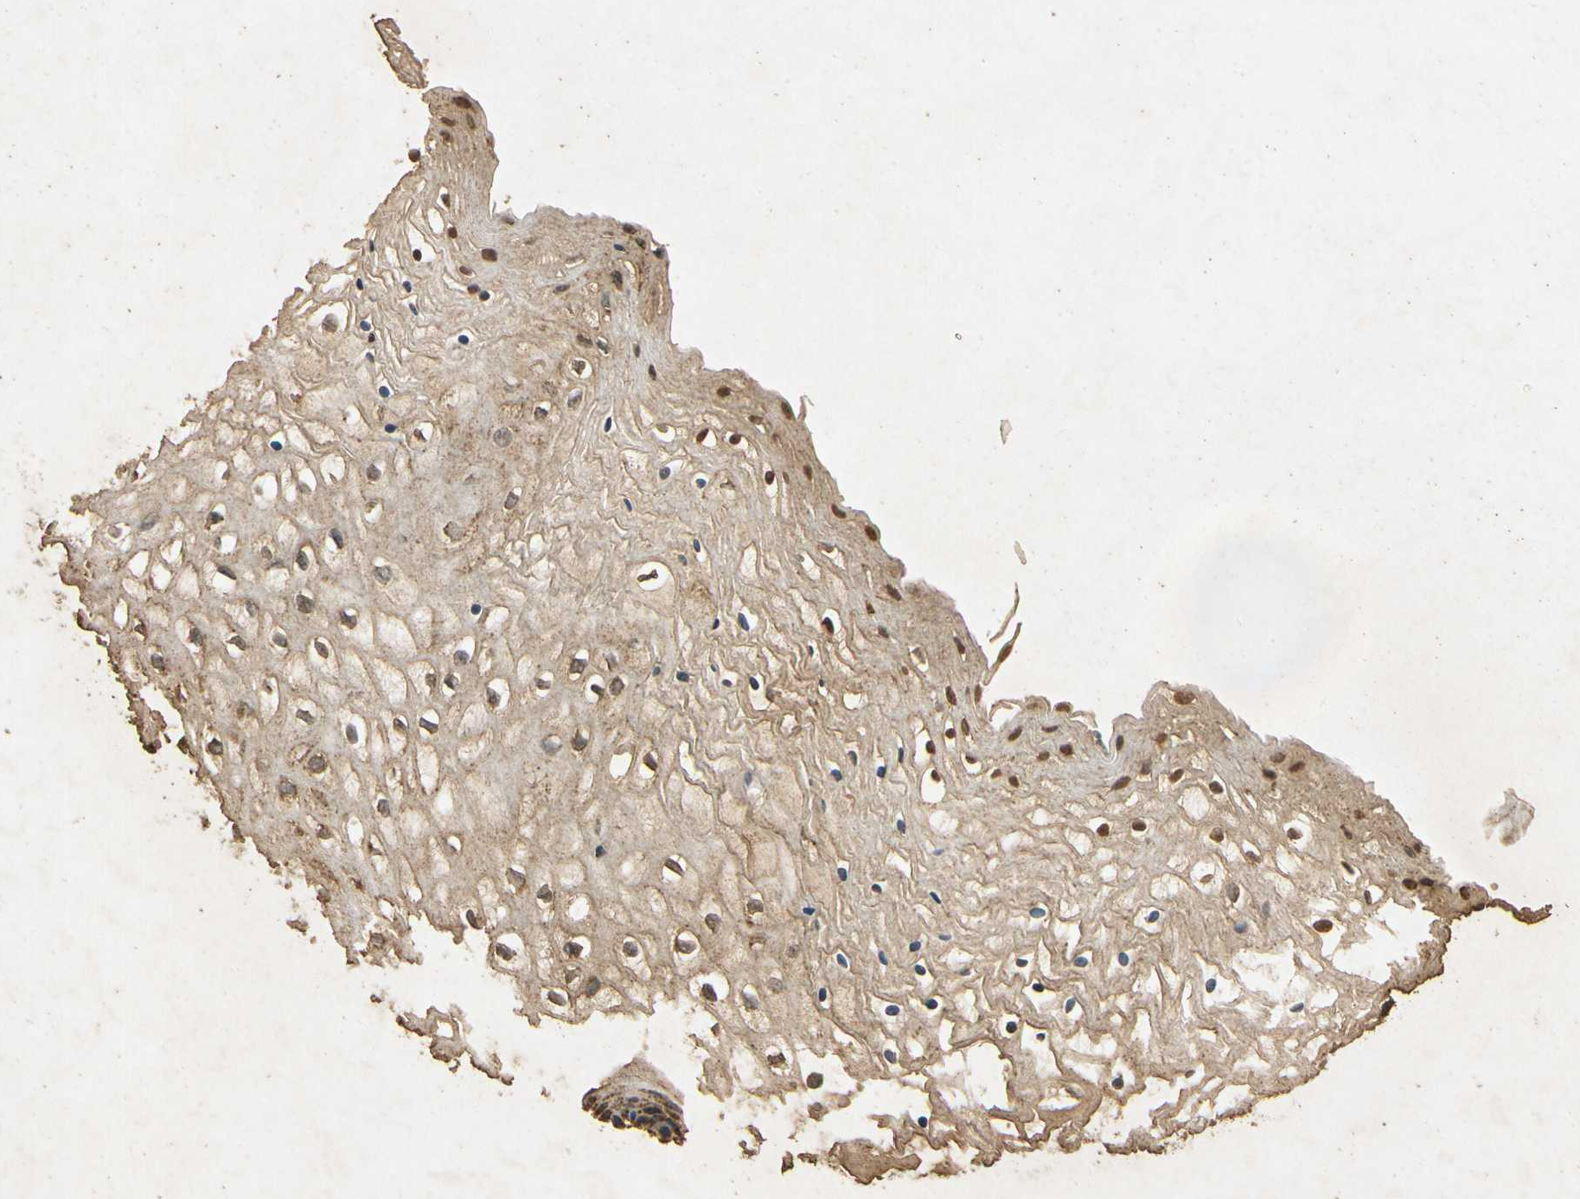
{"staining": {"intensity": "moderate", "quantity": "25%-75%", "location": "cytoplasmic/membranous"}, "tissue": "vagina", "cell_type": "Squamous epithelial cells", "image_type": "normal", "snomed": [{"axis": "morphology", "description": "Normal tissue, NOS"}, {"axis": "topography", "description": "Vagina"}], "caption": "Moderate cytoplasmic/membranous positivity for a protein is present in about 25%-75% of squamous epithelial cells of benign vagina using immunohistochemistry (IHC).", "gene": "PRDX3", "patient": {"sex": "female", "age": 34}}